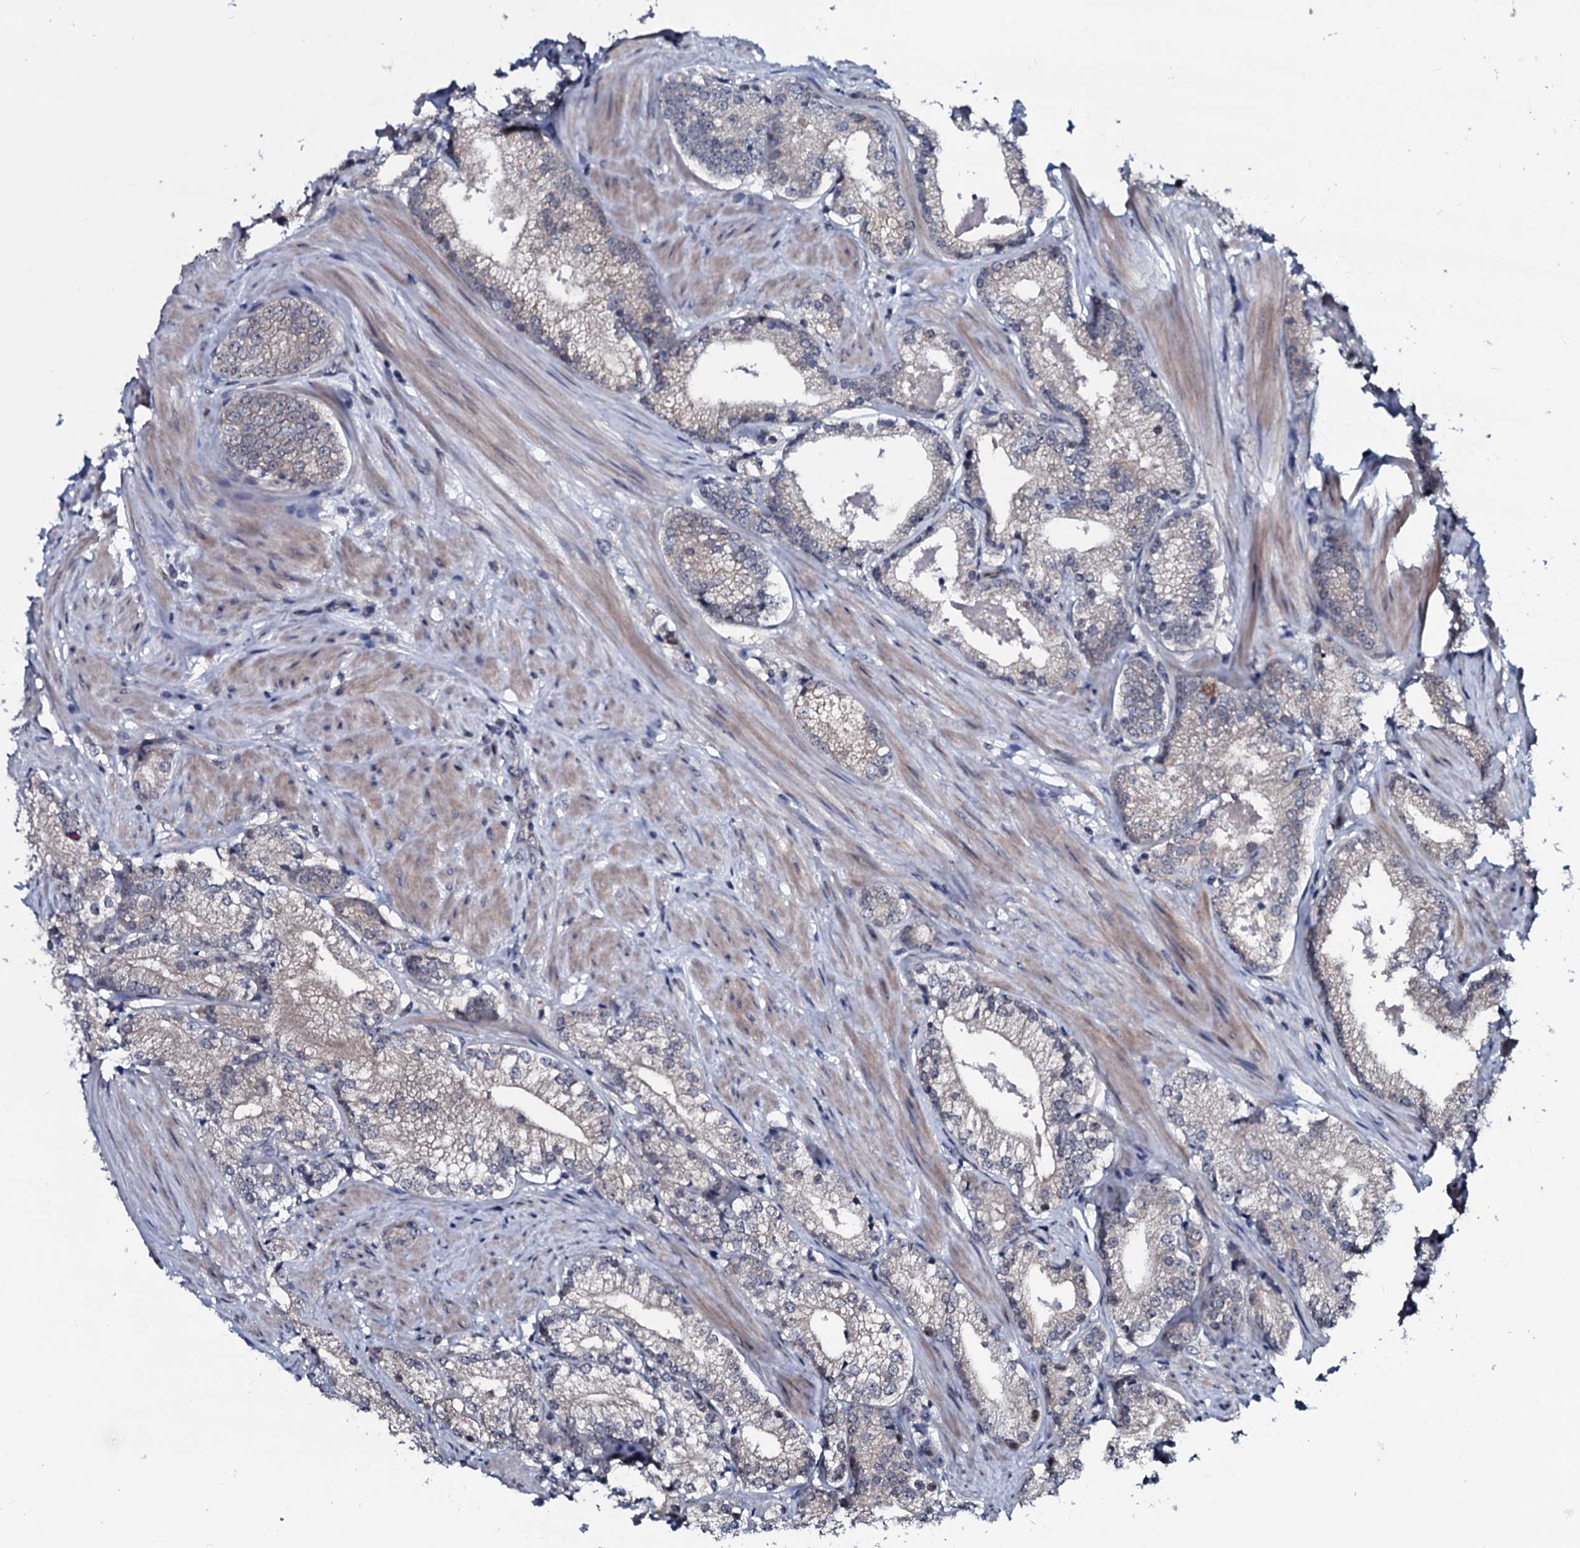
{"staining": {"intensity": "moderate", "quantity": "25%-75%", "location": "cytoplasmic/membranous"}, "tissue": "prostate cancer", "cell_type": "Tumor cells", "image_type": "cancer", "snomed": [{"axis": "morphology", "description": "Adenocarcinoma, High grade"}, {"axis": "topography", "description": "Prostate"}], "caption": "Immunohistochemistry (IHC) micrograph of high-grade adenocarcinoma (prostate) stained for a protein (brown), which shows medium levels of moderate cytoplasmic/membranous positivity in about 25%-75% of tumor cells.", "gene": "OGFOD2", "patient": {"sex": "male", "age": 66}}